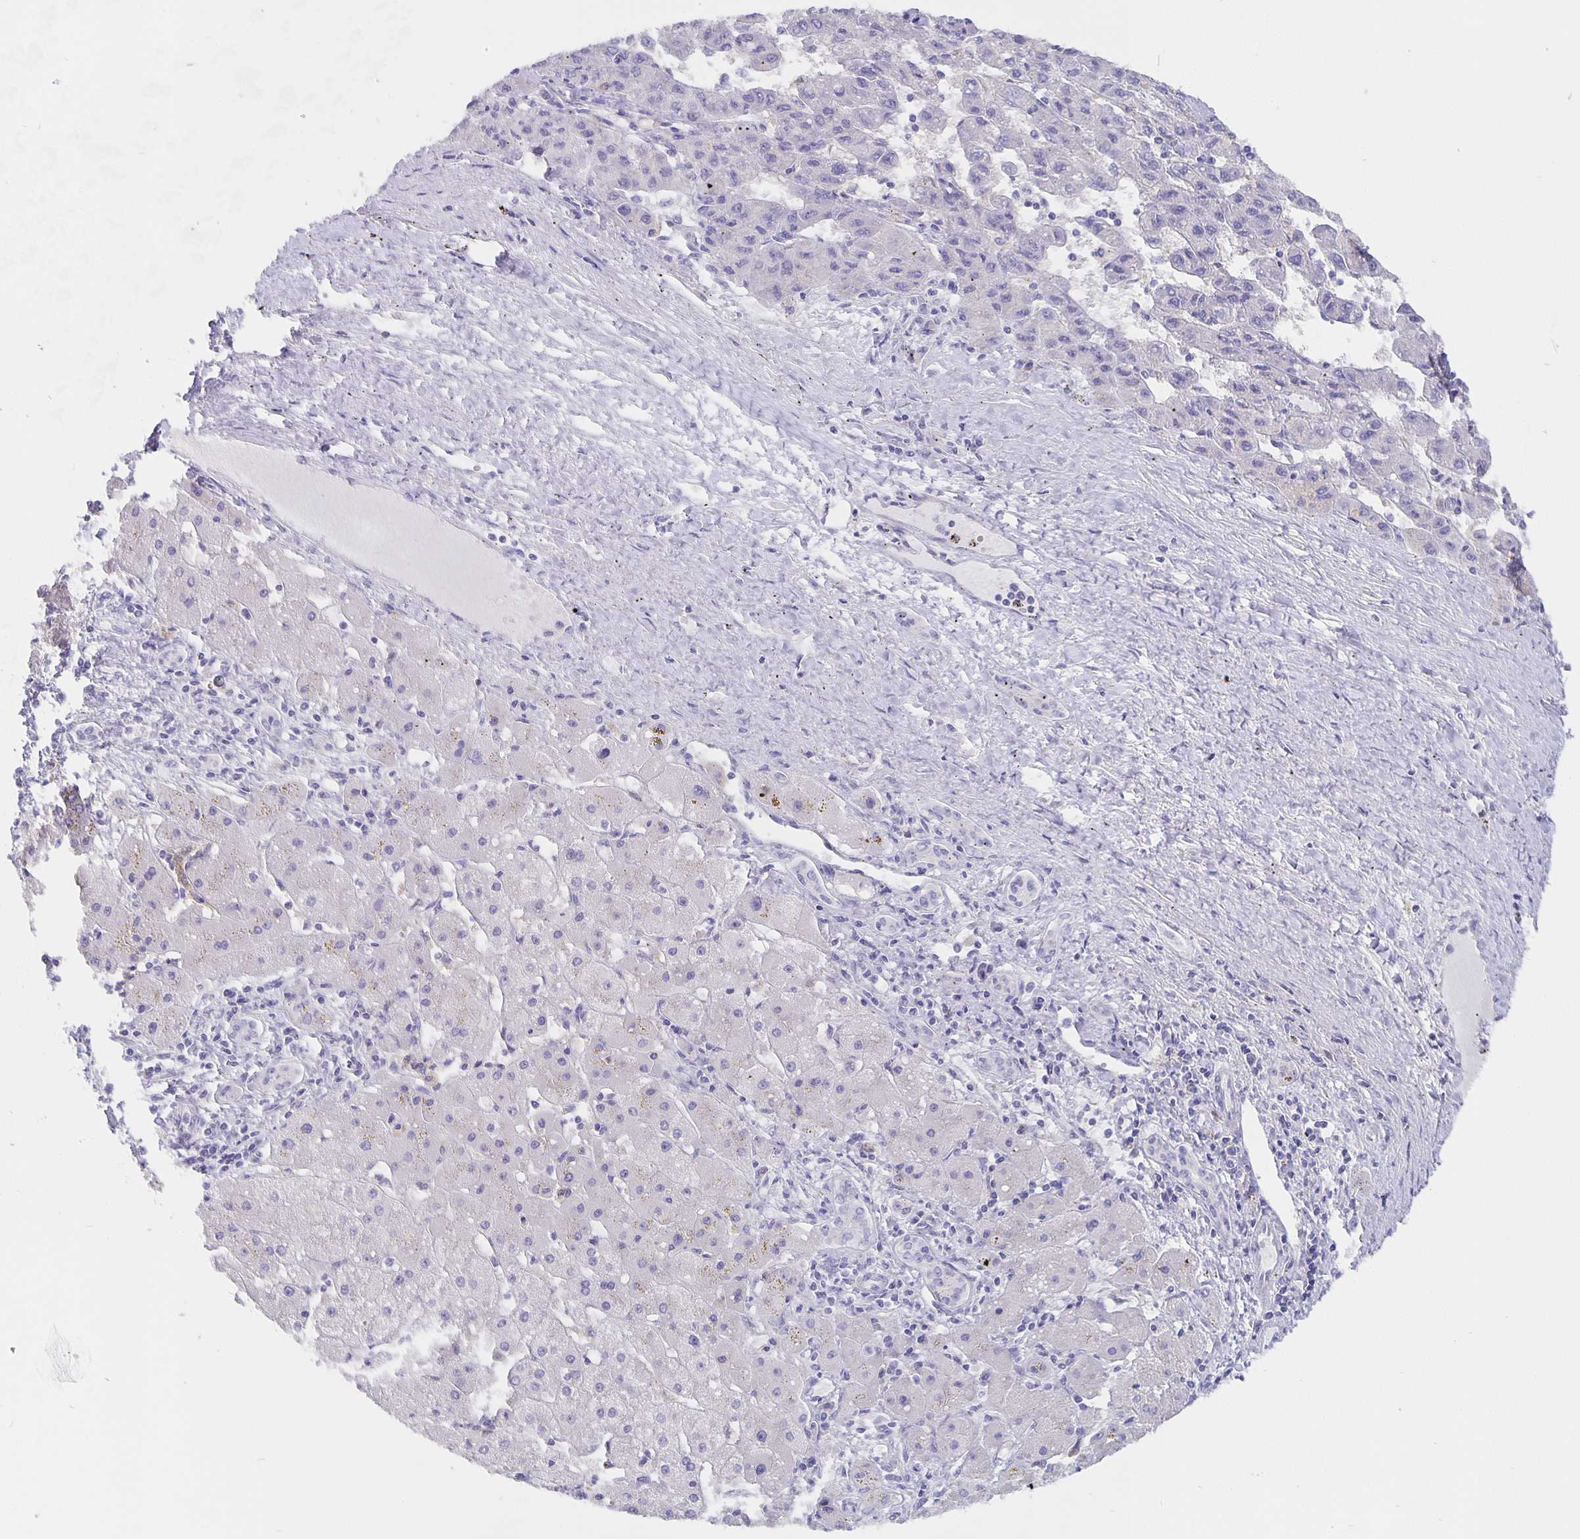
{"staining": {"intensity": "negative", "quantity": "none", "location": "none"}, "tissue": "liver cancer", "cell_type": "Tumor cells", "image_type": "cancer", "snomed": [{"axis": "morphology", "description": "Carcinoma, Hepatocellular, NOS"}, {"axis": "topography", "description": "Liver"}], "caption": "High magnification brightfield microscopy of liver cancer (hepatocellular carcinoma) stained with DAB (brown) and counterstained with hematoxylin (blue): tumor cells show no significant expression.", "gene": "CFAP74", "patient": {"sex": "female", "age": 82}}